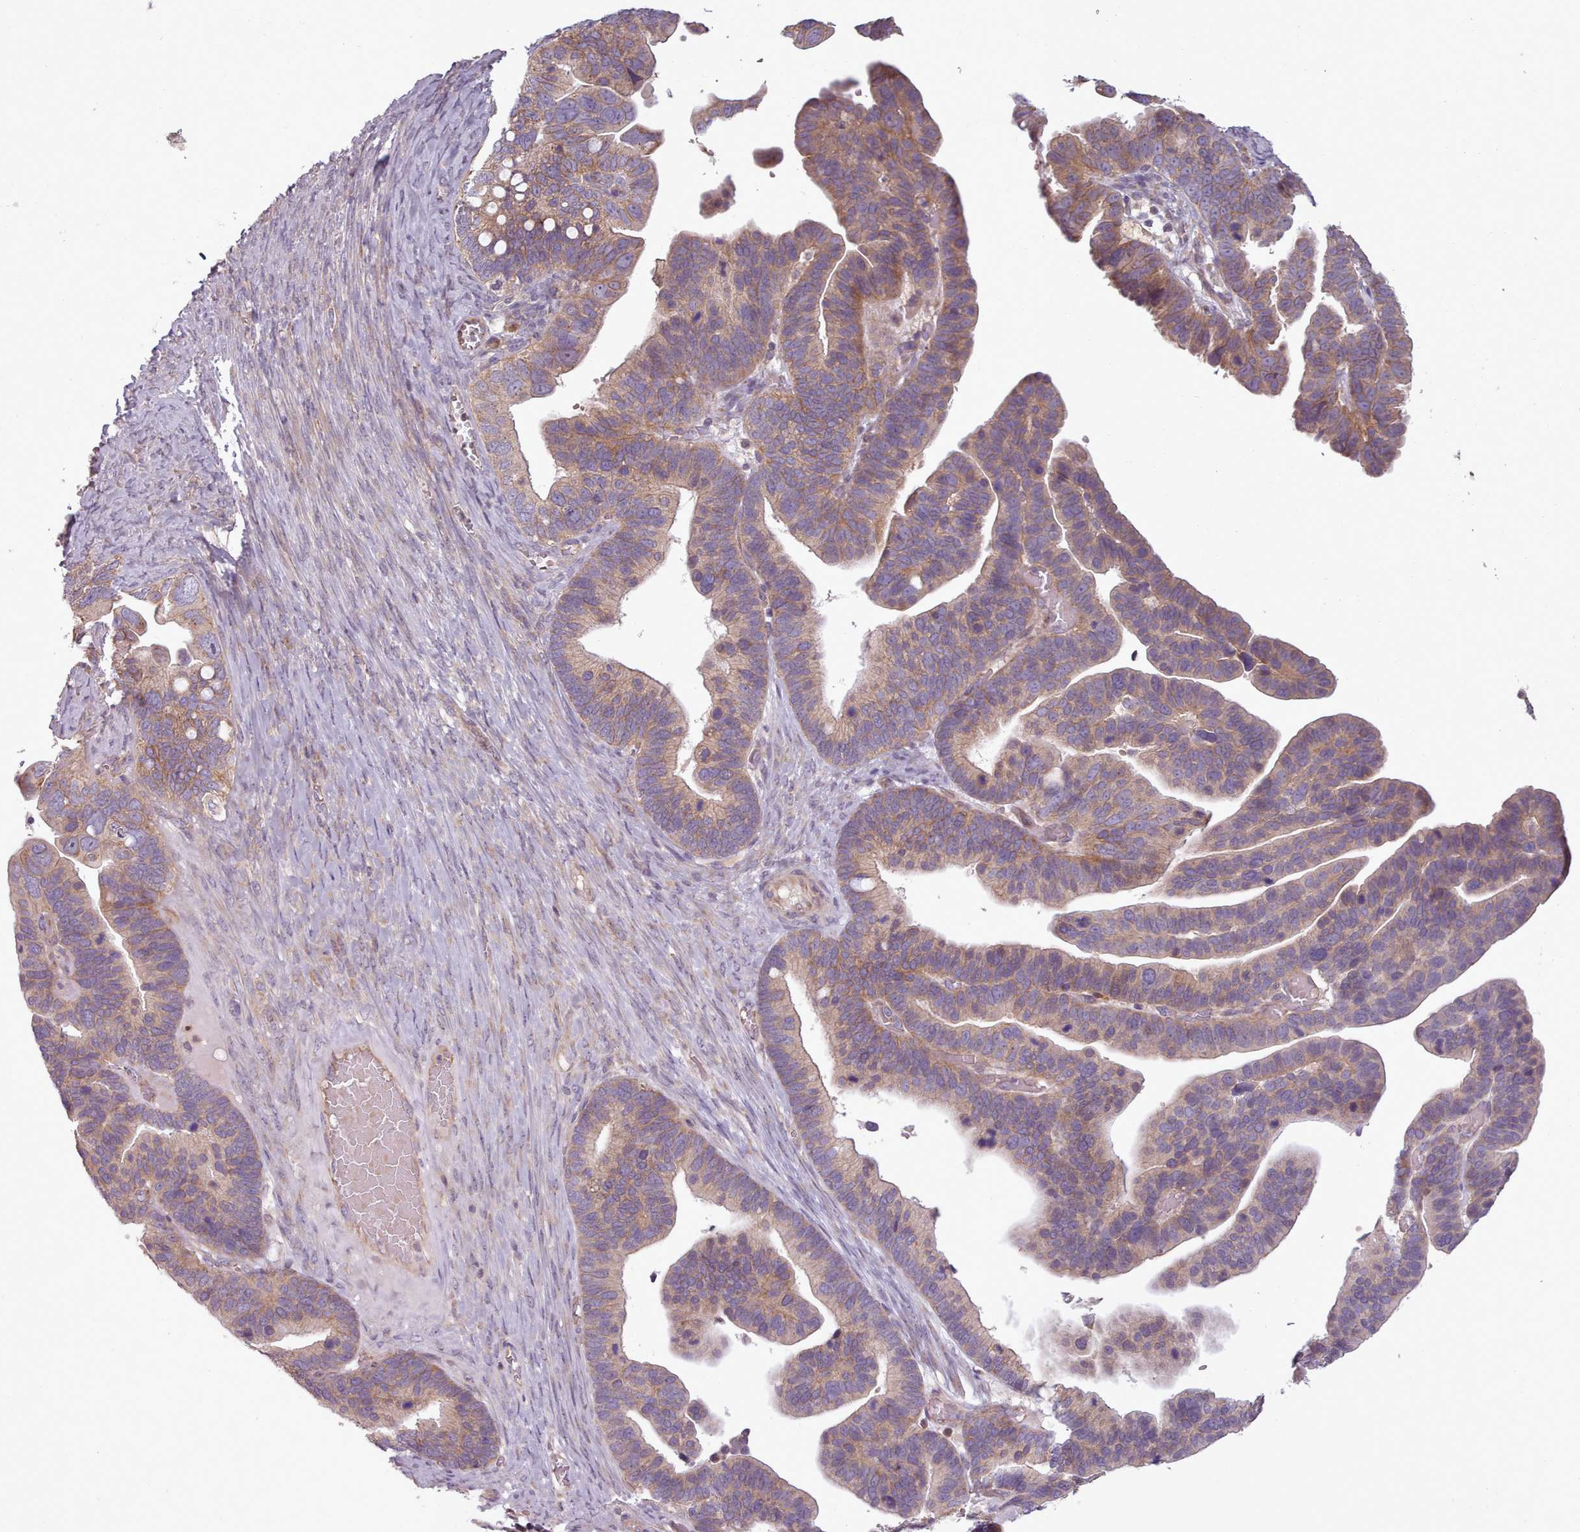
{"staining": {"intensity": "moderate", "quantity": ">75%", "location": "cytoplasmic/membranous"}, "tissue": "ovarian cancer", "cell_type": "Tumor cells", "image_type": "cancer", "snomed": [{"axis": "morphology", "description": "Cystadenocarcinoma, serous, NOS"}, {"axis": "topography", "description": "Ovary"}], "caption": "Immunohistochemical staining of serous cystadenocarcinoma (ovarian) demonstrates medium levels of moderate cytoplasmic/membranous staining in approximately >75% of tumor cells.", "gene": "NT5DC2", "patient": {"sex": "female", "age": 56}}